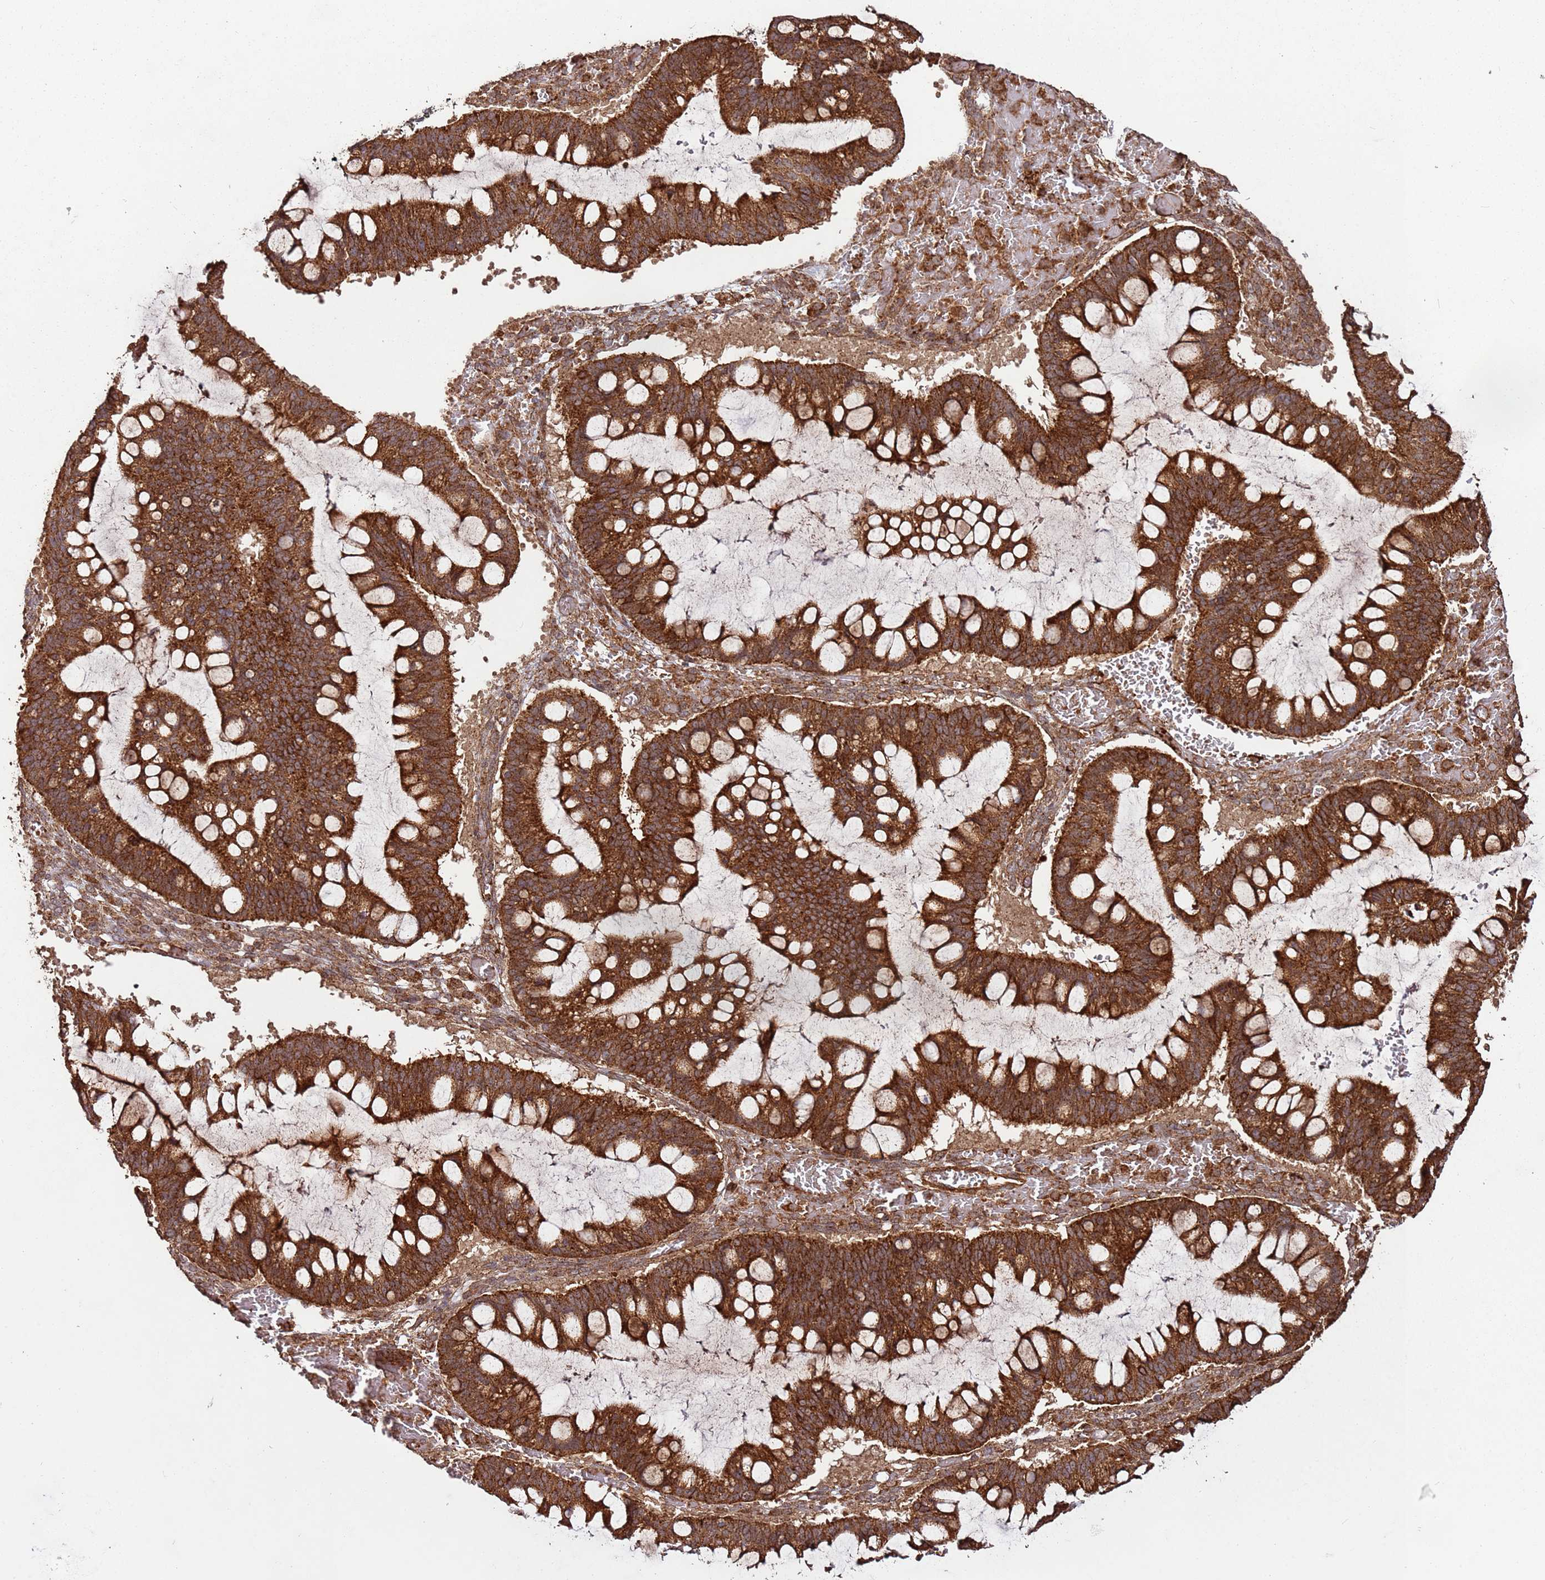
{"staining": {"intensity": "strong", "quantity": ">75%", "location": "cytoplasmic/membranous"}, "tissue": "ovarian cancer", "cell_type": "Tumor cells", "image_type": "cancer", "snomed": [{"axis": "morphology", "description": "Cystadenocarcinoma, mucinous, NOS"}, {"axis": "topography", "description": "Ovary"}], "caption": "Protein staining of ovarian mucinous cystadenocarcinoma tissue reveals strong cytoplasmic/membranous staining in about >75% of tumor cells. The protein of interest is stained brown, and the nuclei are stained in blue (DAB (3,3'-diaminobenzidine) IHC with brightfield microscopy, high magnification).", "gene": "FAM186A", "patient": {"sex": "female", "age": 73}}